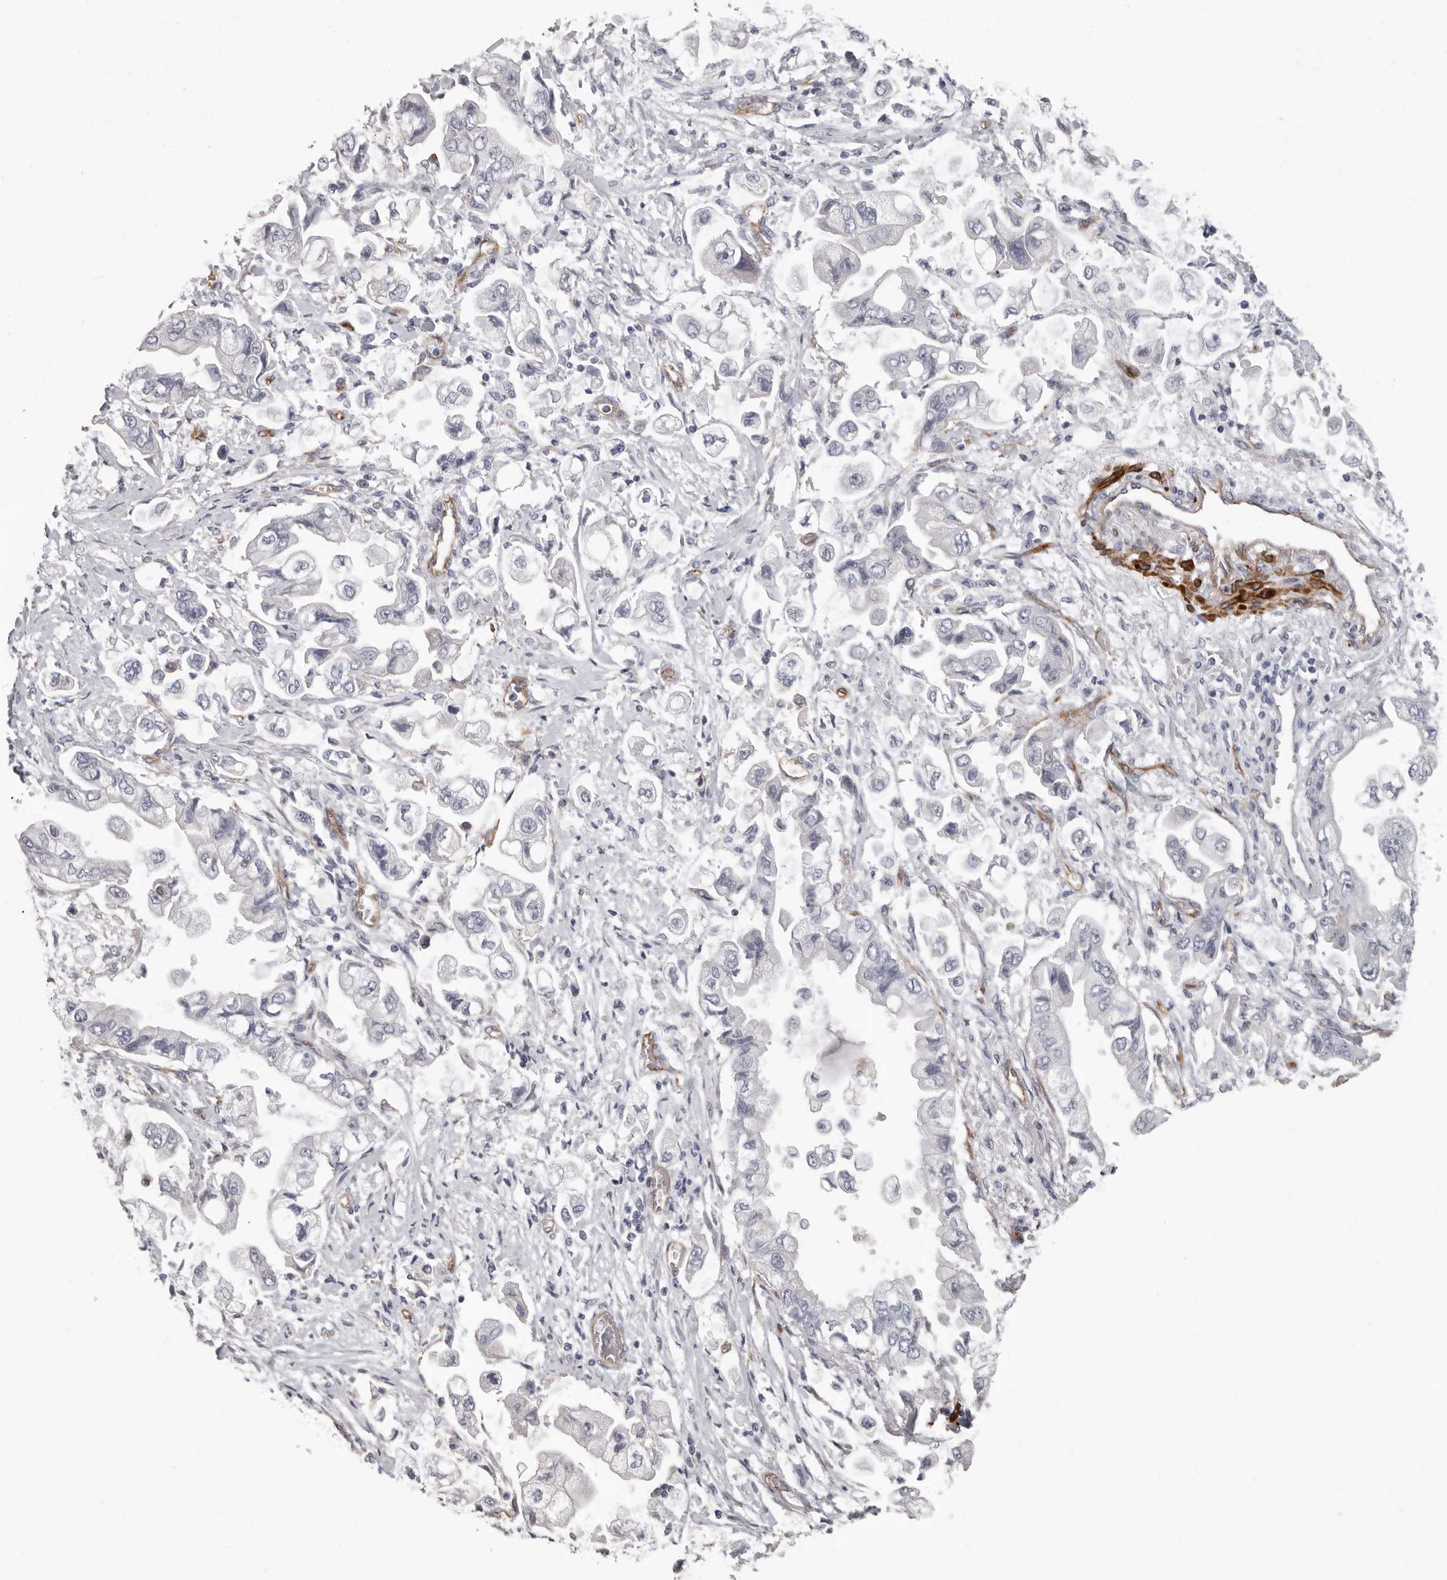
{"staining": {"intensity": "negative", "quantity": "none", "location": "none"}, "tissue": "stomach cancer", "cell_type": "Tumor cells", "image_type": "cancer", "snomed": [{"axis": "morphology", "description": "Adenocarcinoma, NOS"}, {"axis": "topography", "description": "Stomach"}], "caption": "Immunohistochemistry of human stomach cancer demonstrates no positivity in tumor cells. The staining is performed using DAB (3,3'-diaminobenzidine) brown chromogen with nuclei counter-stained in using hematoxylin.", "gene": "ADGRL4", "patient": {"sex": "male", "age": 62}}